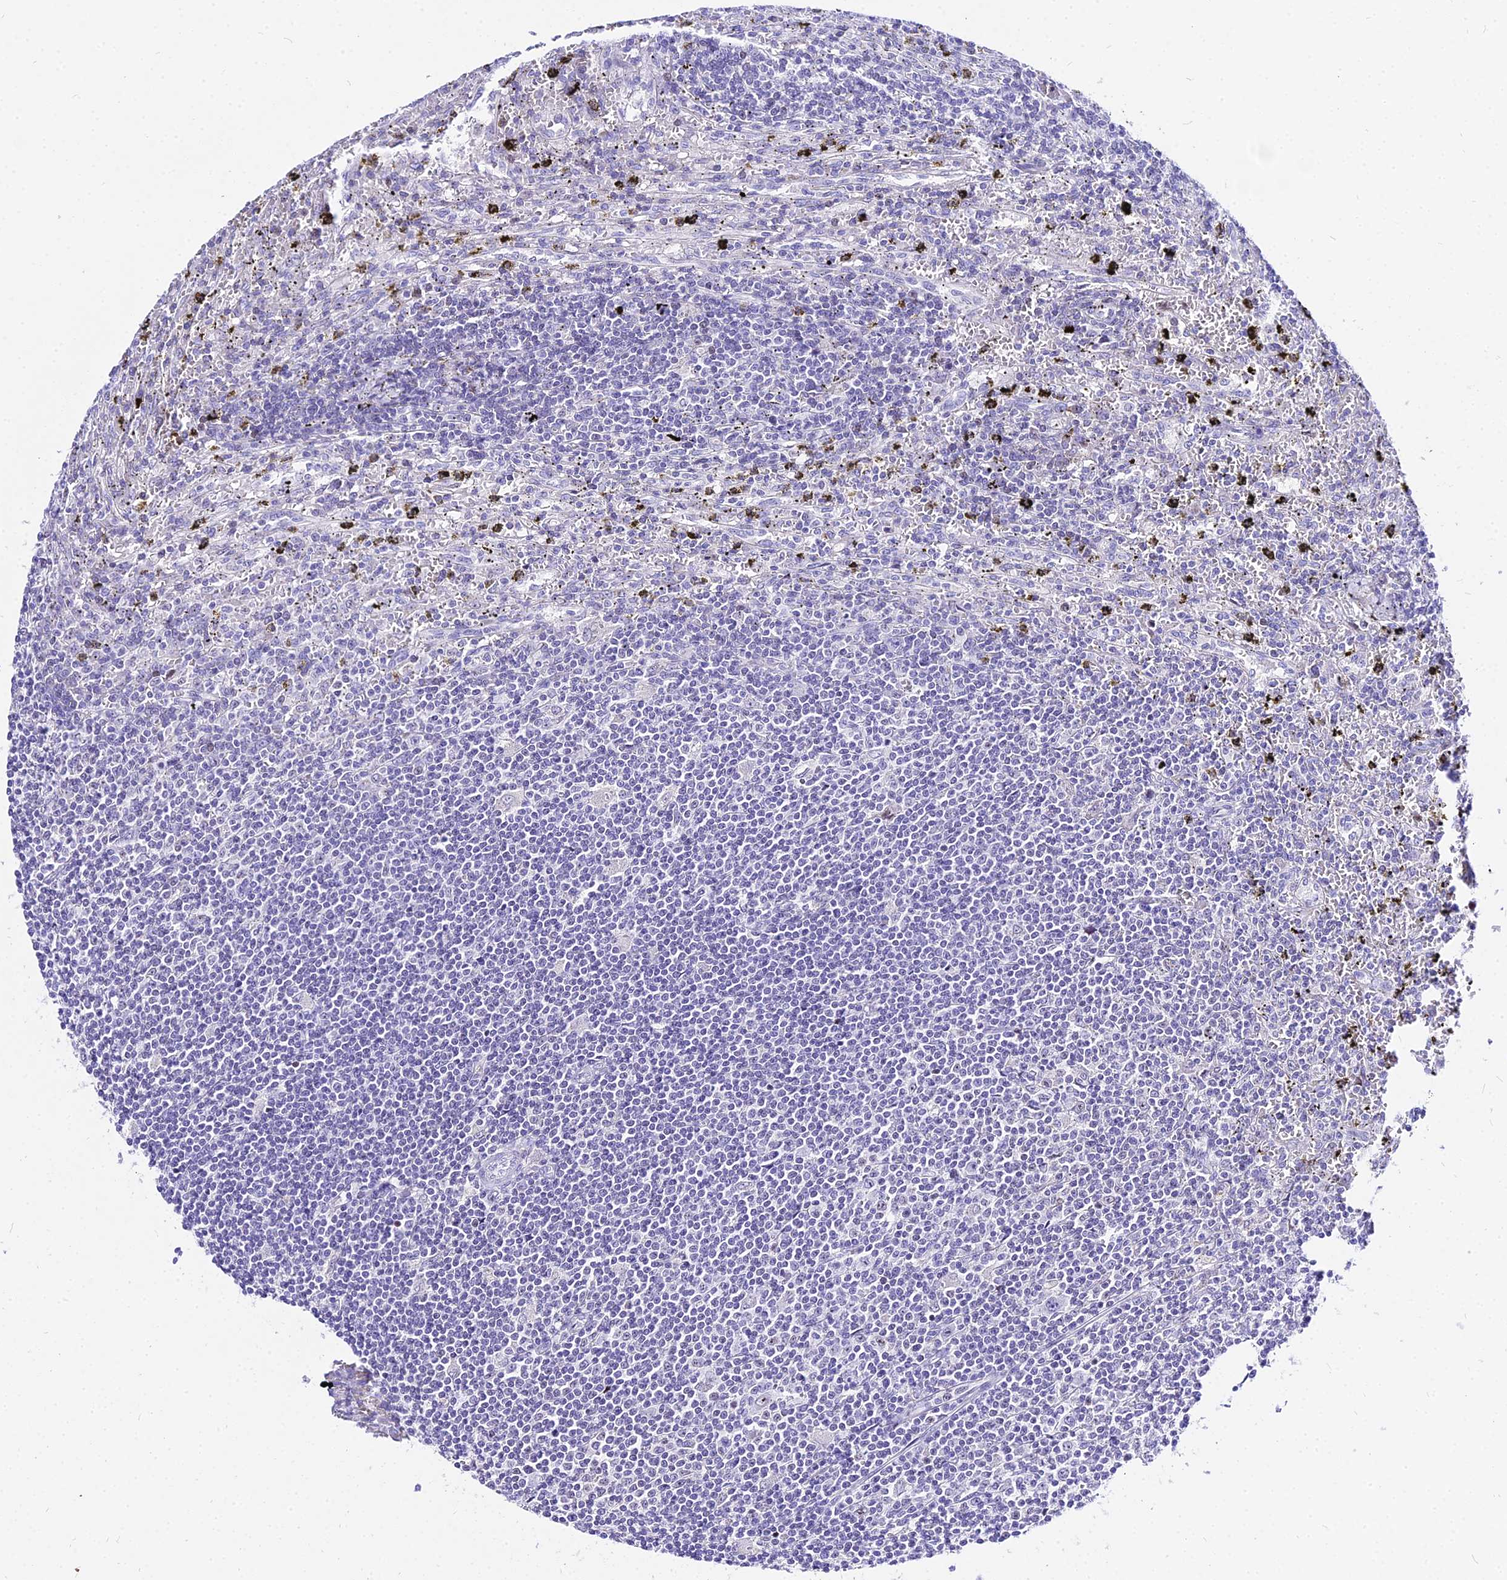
{"staining": {"intensity": "negative", "quantity": "none", "location": "none"}, "tissue": "lymphoma", "cell_type": "Tumor cells", "image_type": "cancer", "snomed": [{"axis": "morphology", "description": "Malignant lymphoma, non-Hodgkin's type, Low grade"}, {"axis": "topography", "description": "Spleen"}], "caption": "A histopathology image of lymphoma stained for a protein shows no brown staining in tumor cells. (Immunohistochemistry, brightfield microscopy, high magnification).", "gene": "CARD18", "patient": {"sex": "male", "age": 76}}